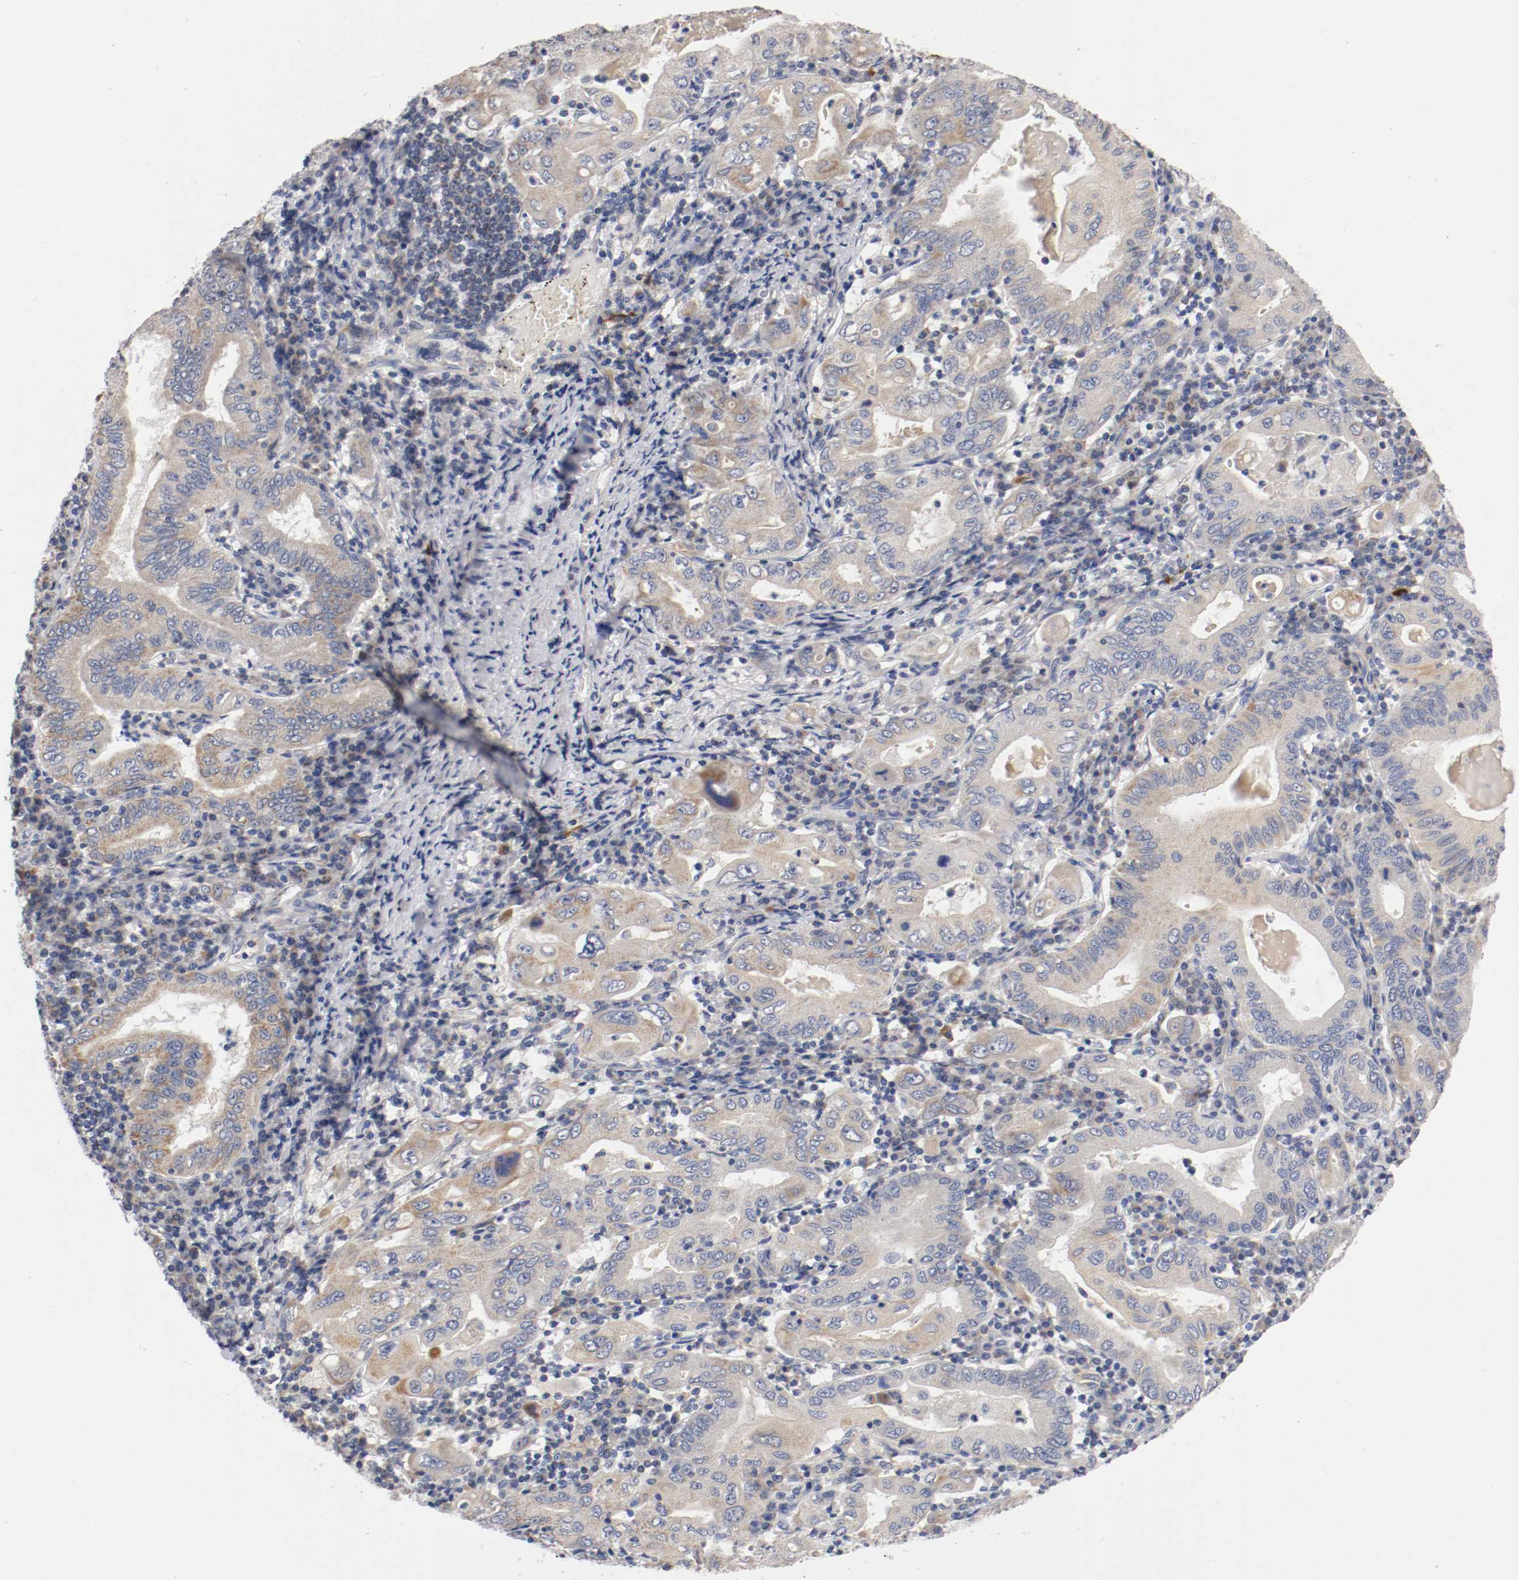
{"staining": {"intensity": "weak", "quantity": ">75%", "location": "cytoplasmic/membranous"}, "tissue": "stomach cancer", "cell_type": "Tumor cells", "image_type": "cancer", "snomed": [{"axis": "morphology", "description": "Normal tissue, NOS"}, {"axis": "morphology", "description": "Adenocarcinoma, NOS"}, {"axis": "topography", "description": "Esophagus"}, {"axis": "topography", "description": "Stomach, upper"}, {"axis": "topography", "description": "Peripheral nerve tissue"}], "caption": "Tumor cells show low levels of weak cytoplasmic/membranous staining in about >75% of cells in human stomach adenocarcinoma.", "gene": "PCSK6", "patient": {"sex": "male", "age": 62}}